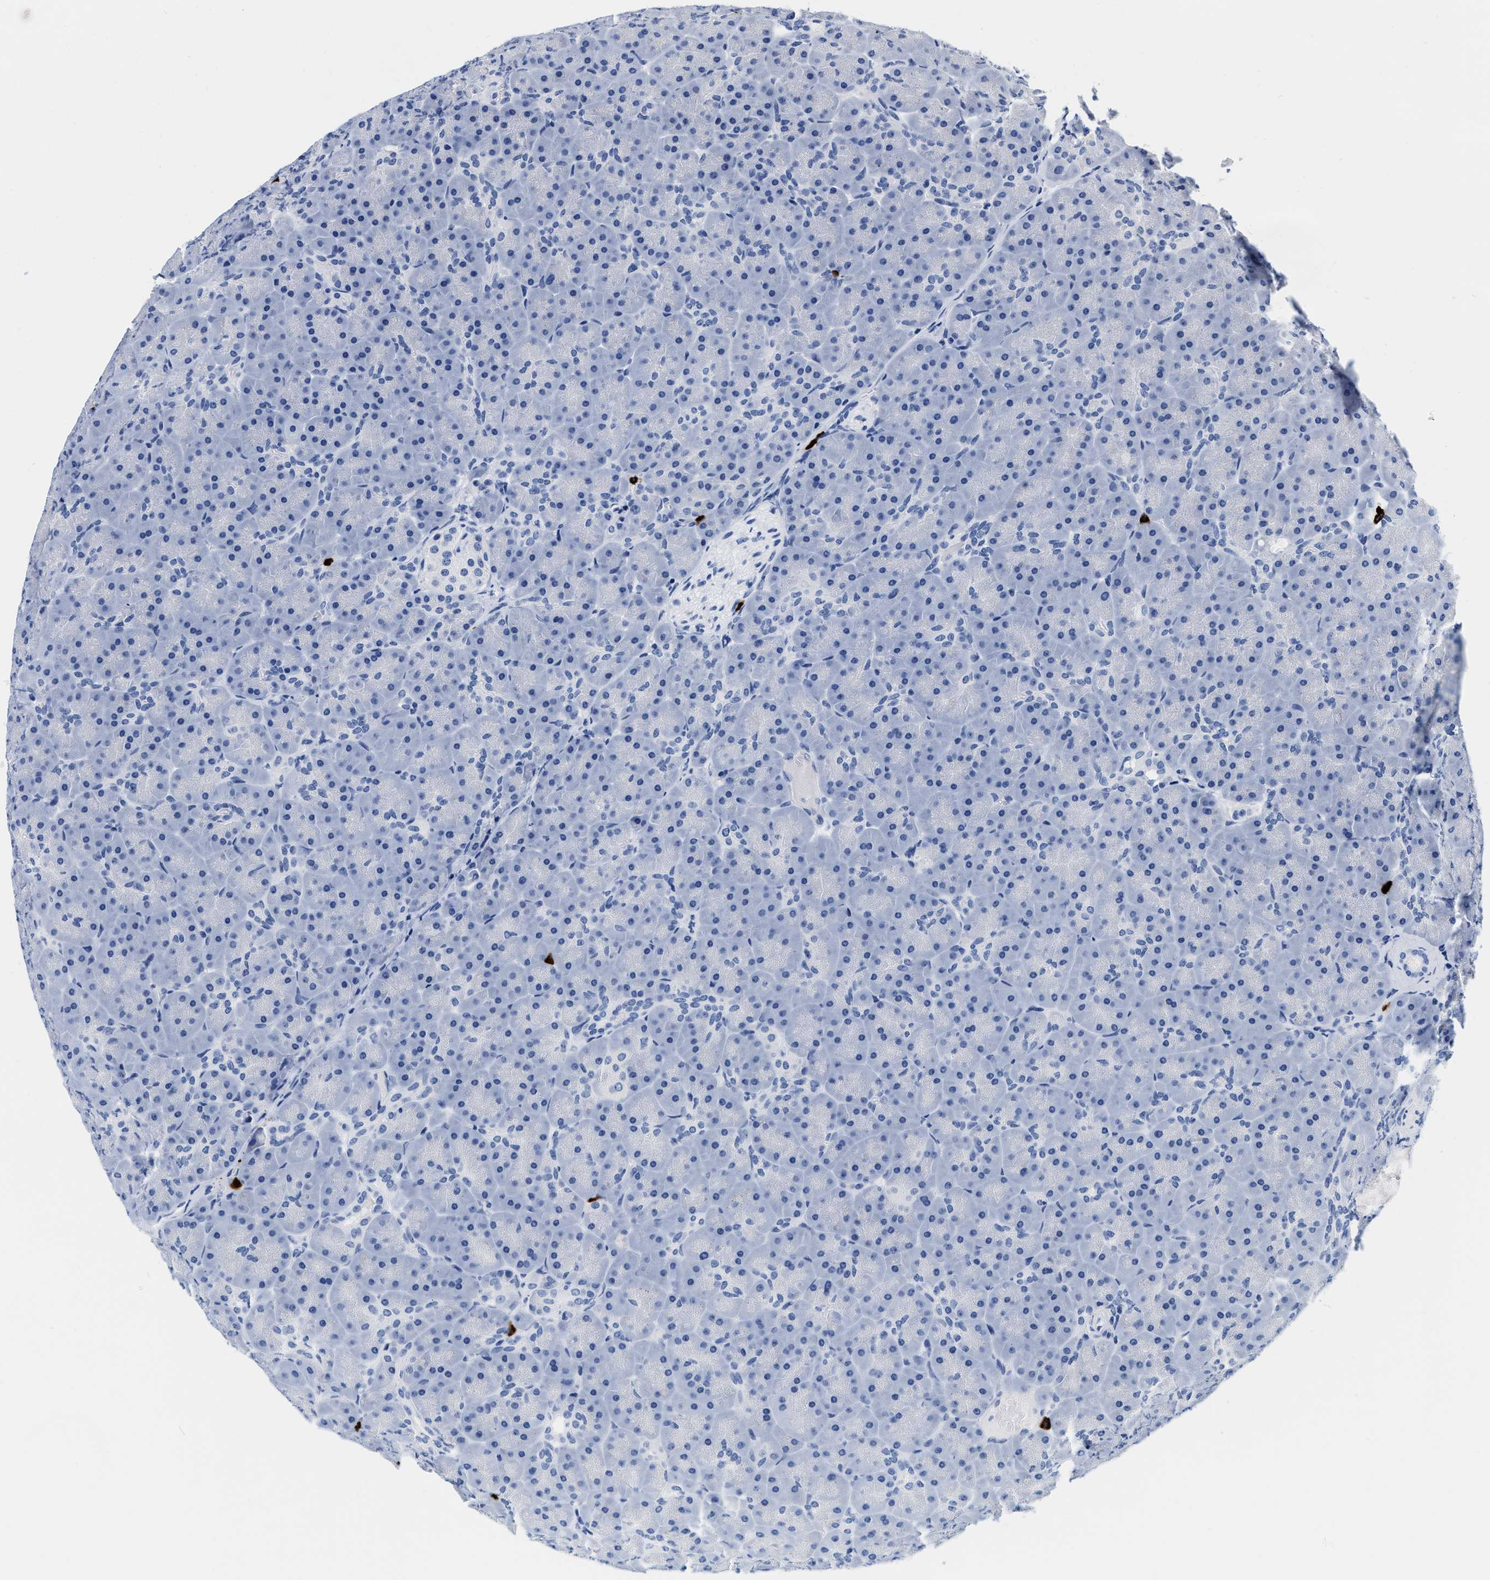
{"staining": {"intensity": "negative", "quantity": "none", "location": "none"}, "tissue": "pancreas", "cell_type": "Exocrine glandular cells", "image_type": "normal", "snomed": [{"axis": "morphology", "description": "Normal tissue, NOS"}, {"axis": "topography", "description": "Pancreas"}], "caption": "Histopathology image shows no protein positivity in exocrine glandular cells of normal pancreas. (DAB immunohistochemistry visualized using brightfield microscopy, high magnification).", "gene": "CER1", "patient": {"sex": "male", "age": 66}}